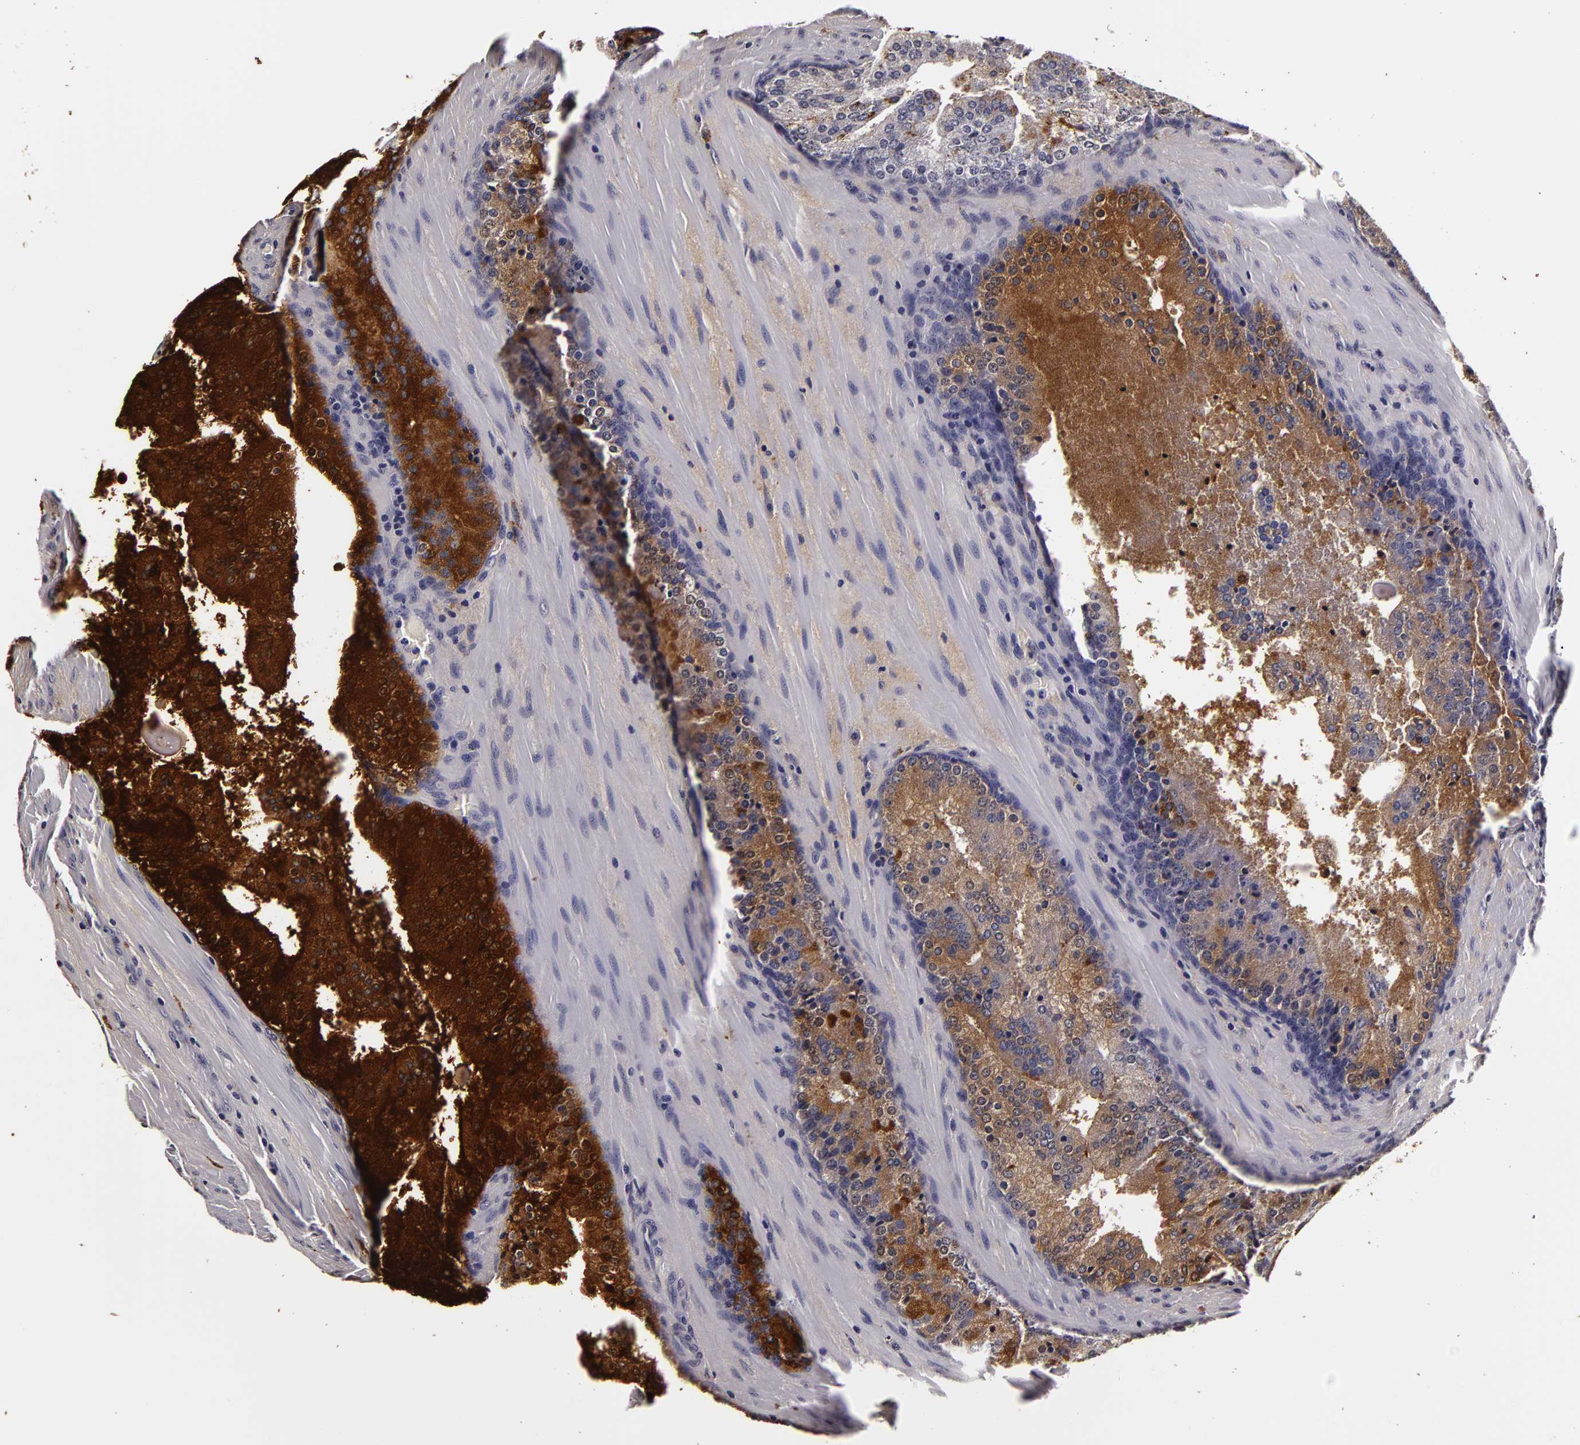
{"staining": {"intensity": "strong", "quantity": ">75%", "location": "cytoplasmic/membranous"}, "tissue": "prostate cancer", "cell_type": "Tumor cells", "image_type": "cancer", "snomed": [{"axis": "morphology", "description": "Adenocarcinoma, Medium grade"}, {"axis": "topography", "description": "Prostate"}], "caption": "Prostate cancer stained with a brown dye shows strong cytoplasmic/membranous positive expression in approximately >75% of tumor cells.", "gene": "LGALS3BP", "patient": {"sex": "male", "age": 72}}